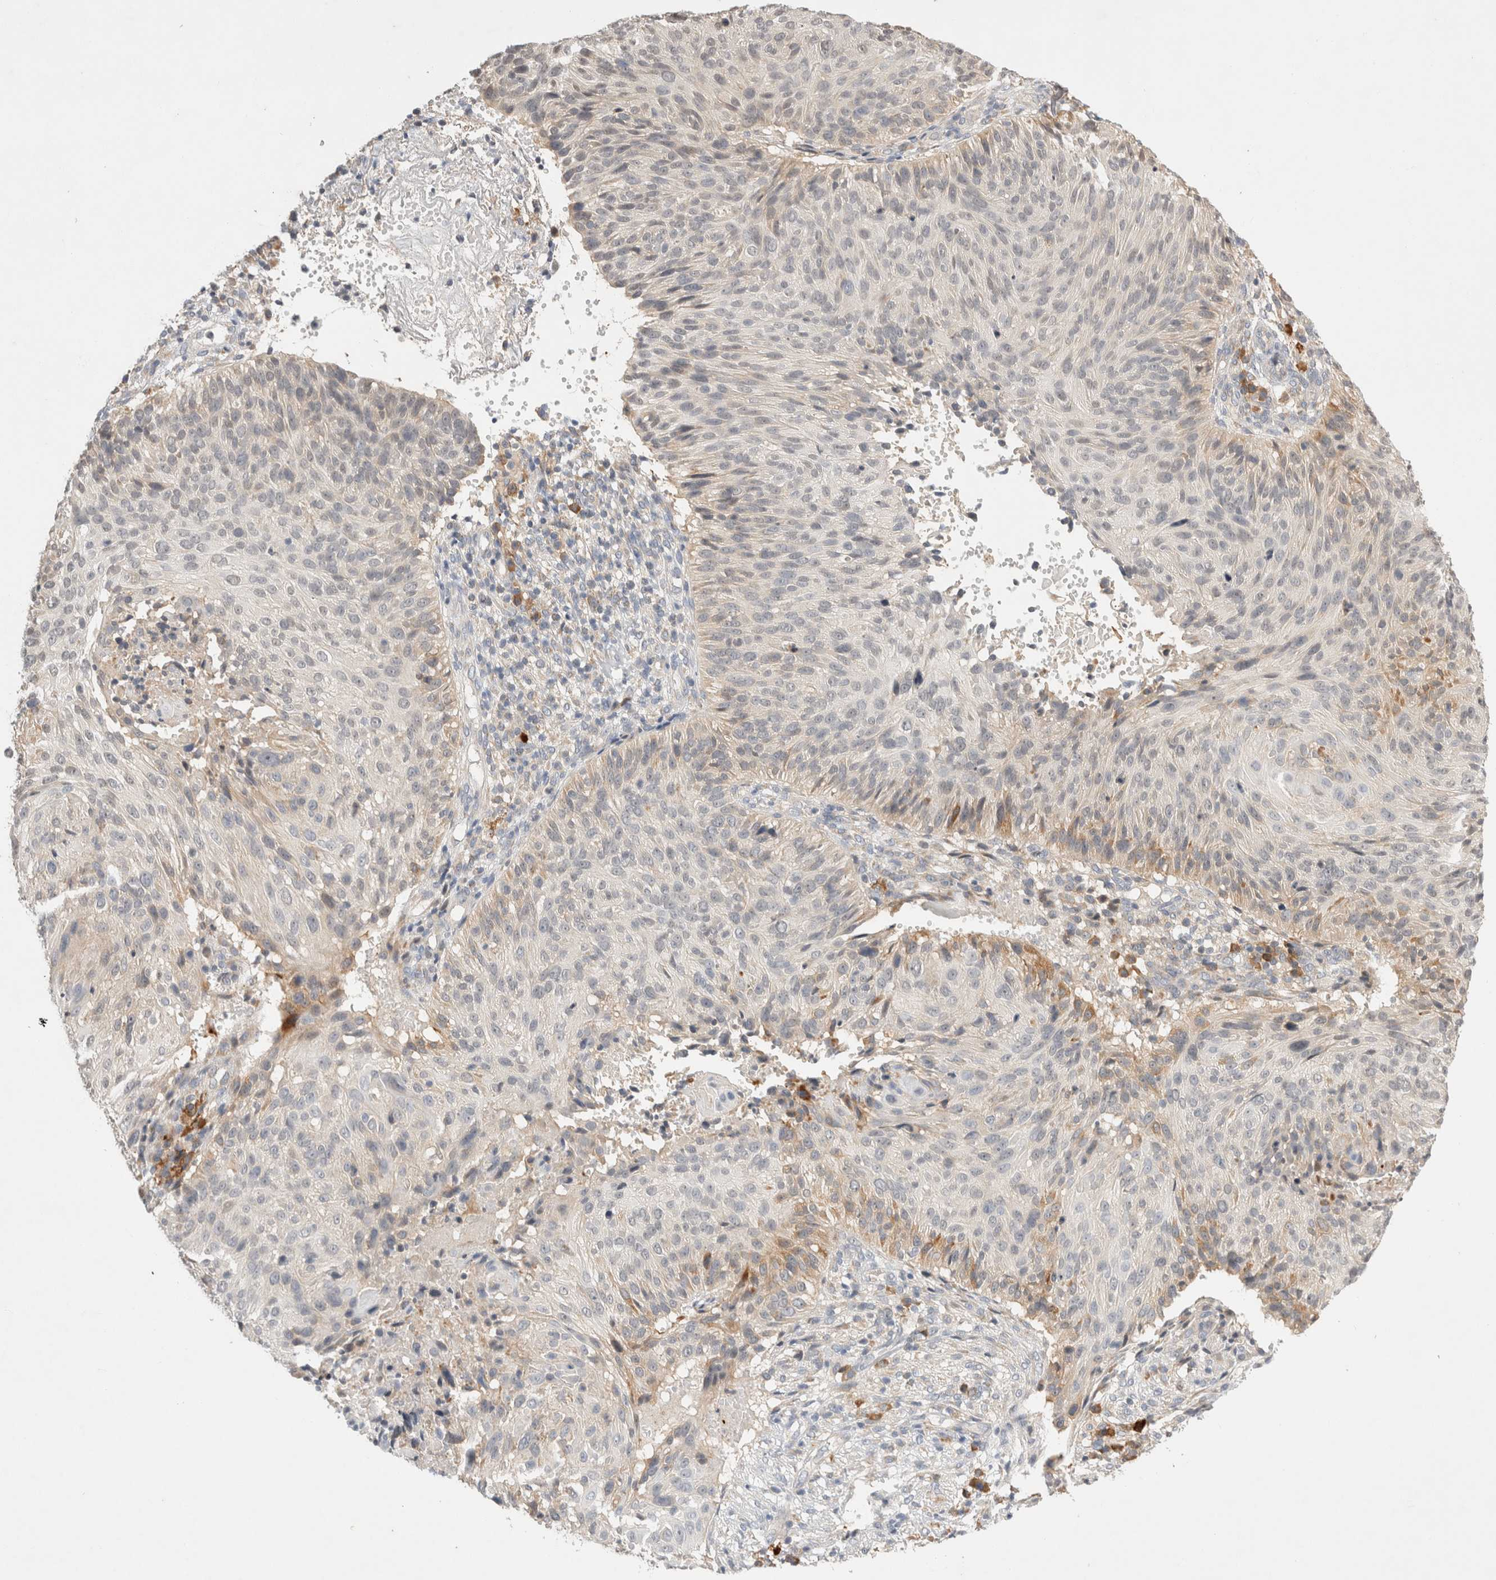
{"staining": {"intensity": "weak", "quantity": "<25%", "location": "cytoplasmic/membranous"}, "tissue": "cervical cancer", "cell_type": "Tumor cells", "image_type": "cancer", "snomed": [{"axis": "morphology", "description": "Squamous cell carcinoma, NOS"}, {"axis": "topography", "description": "Cervix"}], "caption": "Immunohistochemistry (IHC) image of human cervical squamous cell carcinoma stained for a protein (brown), which exhibits no positivity in tumor cells. (DAB (3,3'-diaminobenzidine) immunohistochemistry (IHC) with hematoxylin counter stain).", "gene": "NEDD4L", "patient": {"sex": "female", "age": 74}}